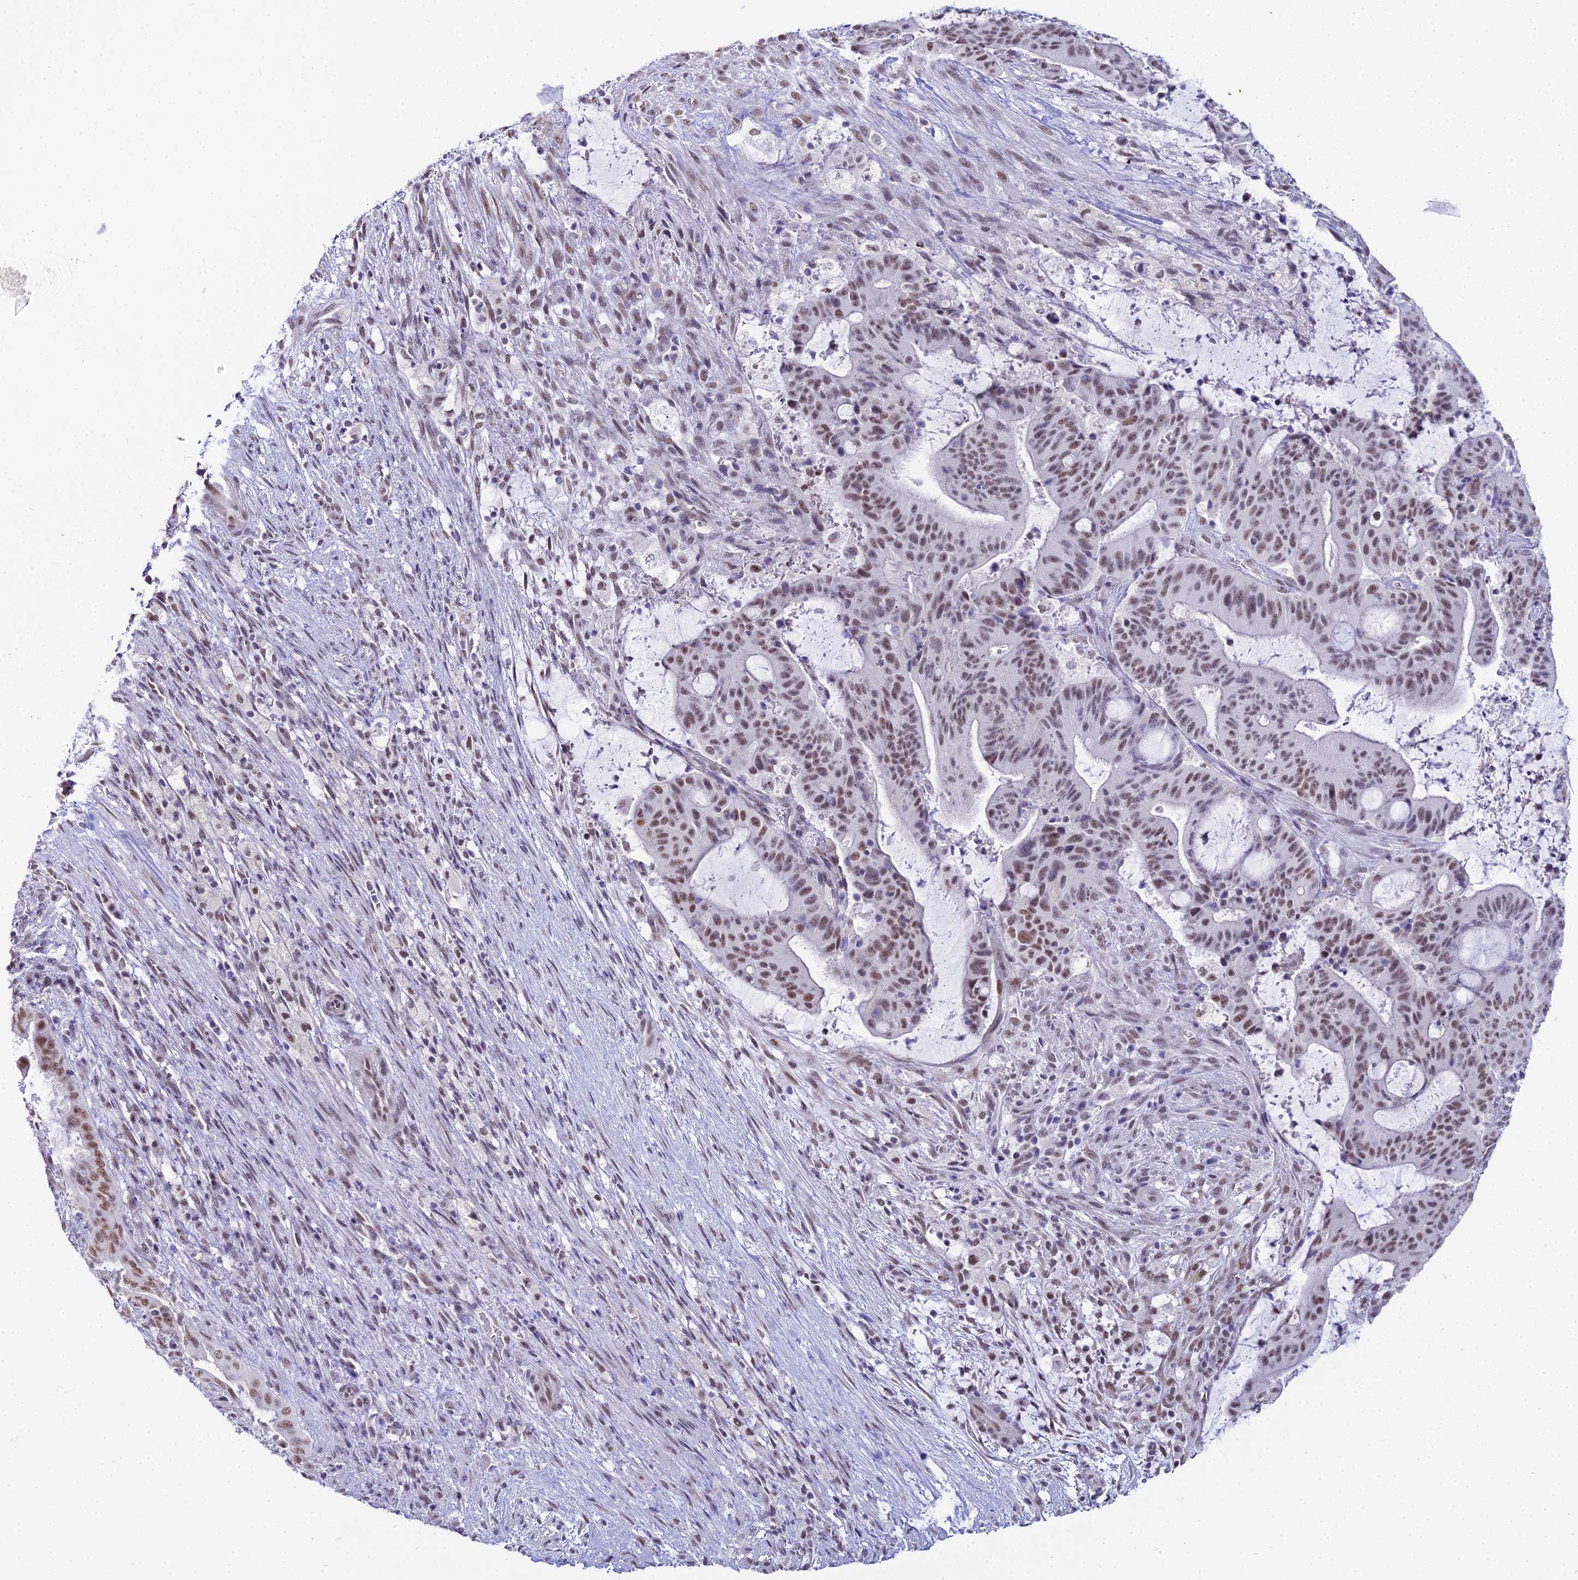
{"staining": {"intensity": "moderate", "quantity": ">75%", "location": "nuclear"}, "tissue": "liver cancer", "cell_type": "Tumor cells", "image_type": "cancer", "snomed": [{"axis": "morphology", "description": "Normal tissue, NOS"}, {"axis": "morphology", "description": "Cholangiocarcinoma"}, {"axis": "topography", "description": "Liver"}, {"axis": "topography", "description": "Peripheral nerve tissue"}], "caption": "Protein expression analysis of human liver cancer (cholangiocarcinoma) reveals moderate nuclear expression in about >75% of tumor cells.", "gene": "RBM12", "patient": {"sex": "female", "age": 73}}